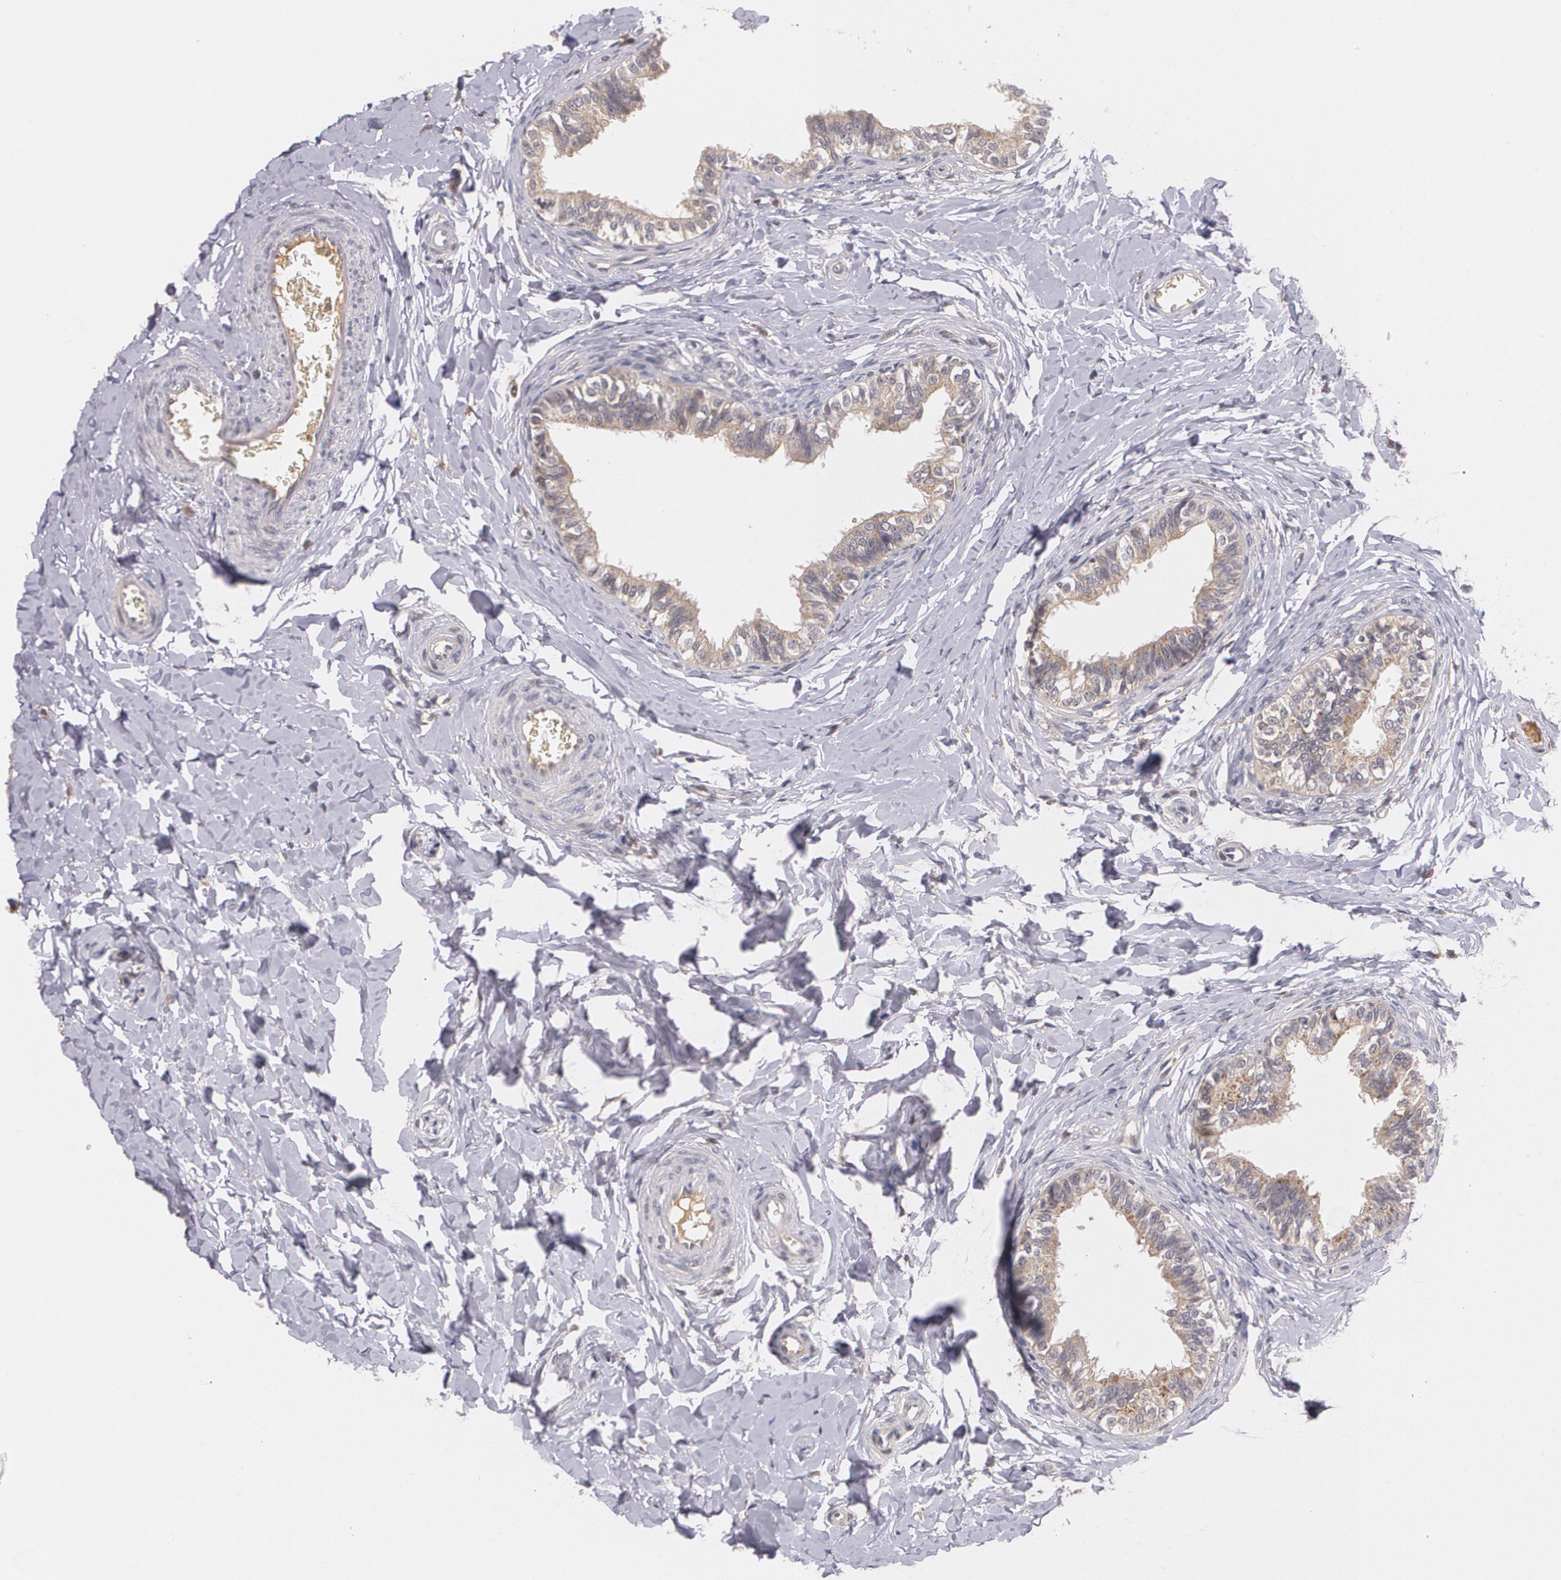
{"staining": {"intensity": "weak", "quantity": ">75%", "location": "cytoplasmic/membranous"}, "tissue": "epididymis", "cell_type": "Glandular cells", "image_type": "normal", "snomed": [{"axis": "morphology", "description": "Normal tissue, NOS"}, {"axis": "topography", "description": "Soft tissue"}, {"axis": "topography", "description": "Epididymis"}], "caption": "The photomicrograph shows a brown stain indicating the presence of a protein in the cytoplasmic/membranous of glandular cells in epididymis. The staining is performed using DAB brown chromogen to label protein expression. The nuclei are counter-stained blue using hematoxylin.", "gene": "IFNGR2", "patient": {"sex": "male", "age": 26}}